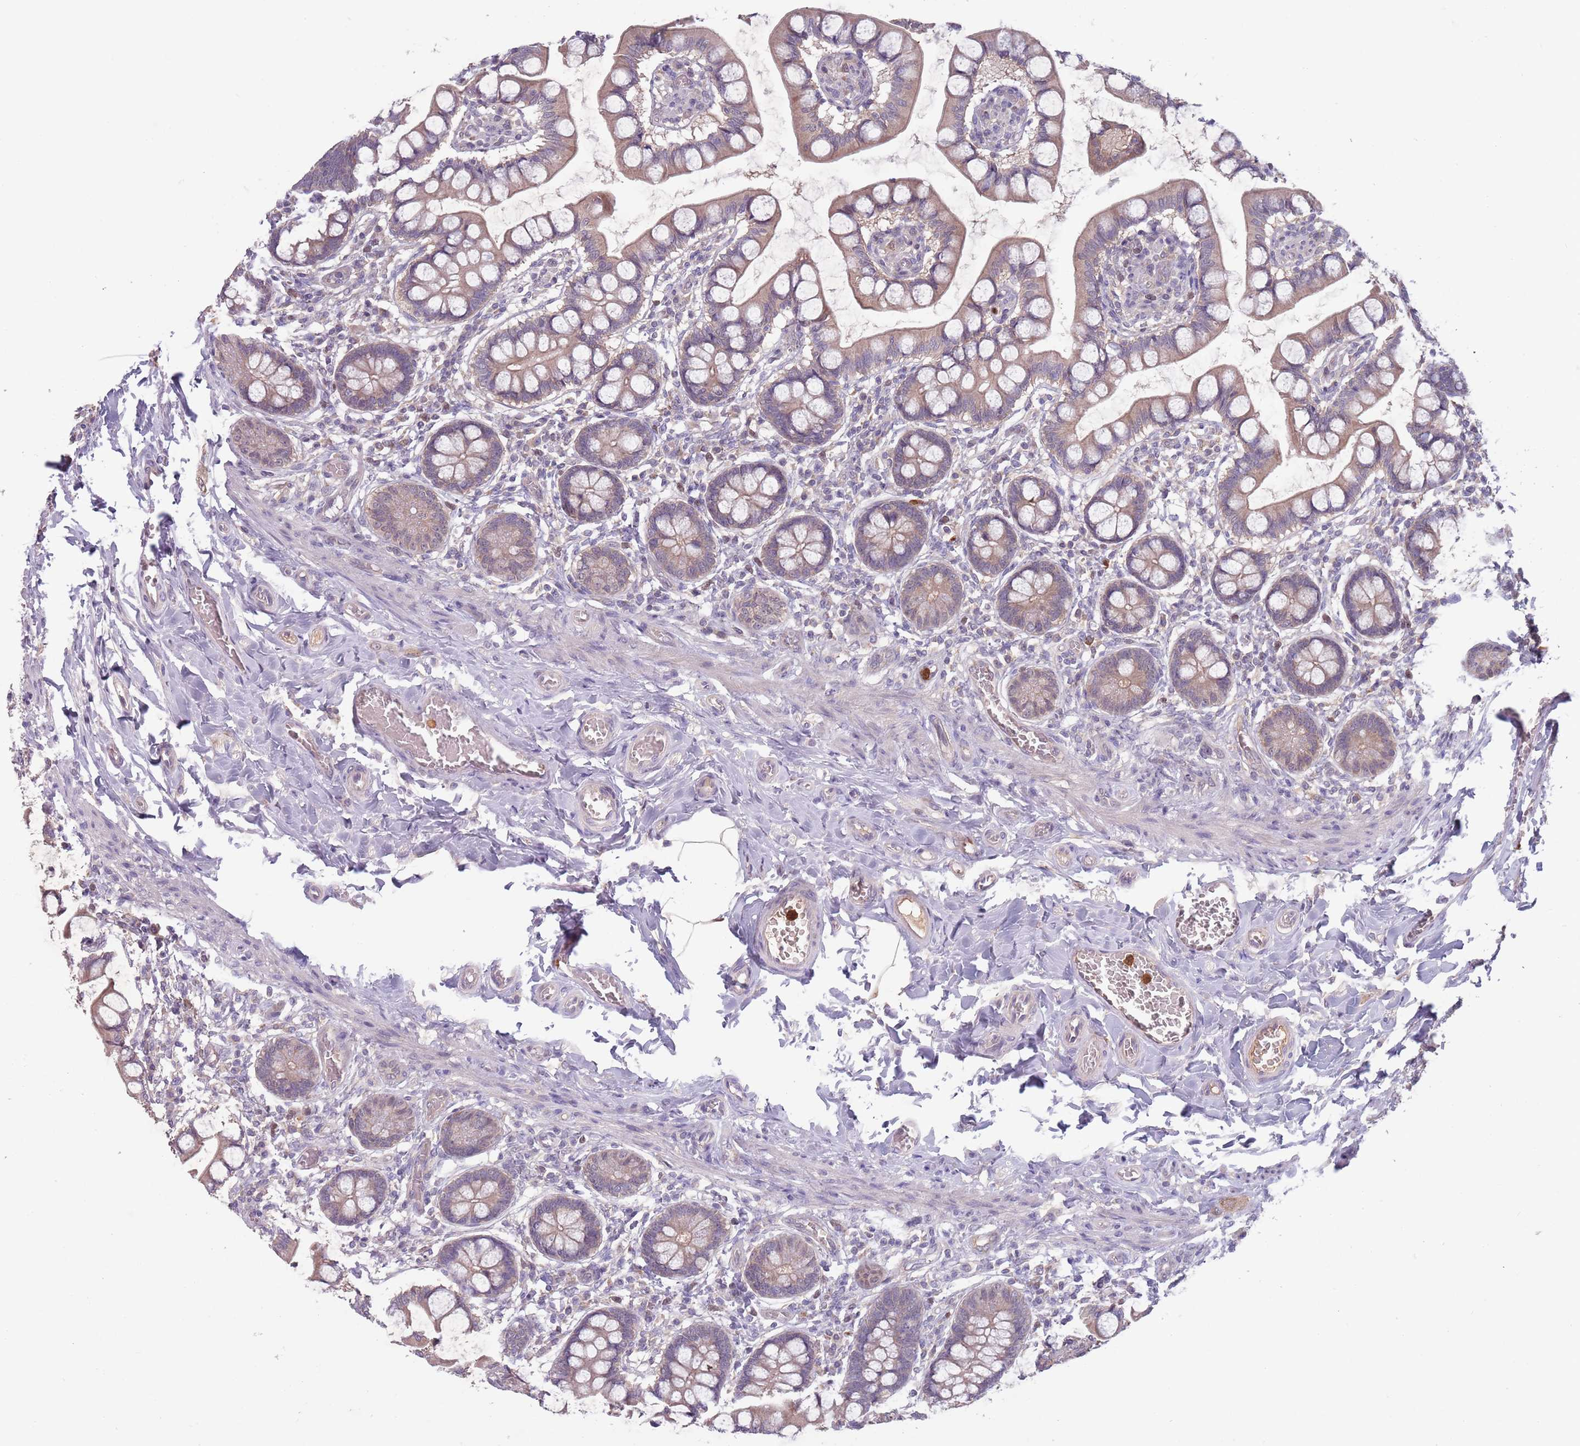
{"staining": {"intensity": "moderate", "quantity": ">75%", "location": "cytoplasmic/membranous"}, "tissue": "small intestine", "cell_type": "Glandular cells", "image_type": "normal", "snomed": [{"axis": "morphology", "description": "Normal tissue, NOS"}, {"axis": "topography", "description": "Small intestine"}], "caption": "Moderate cytoplasmic/membranous positivity for a protein is appreciated in about >75% of glandular cells of normal small intestine using IHC.", "gene": "TYW1B", "patient": {"sex": "male", "age": 52}}